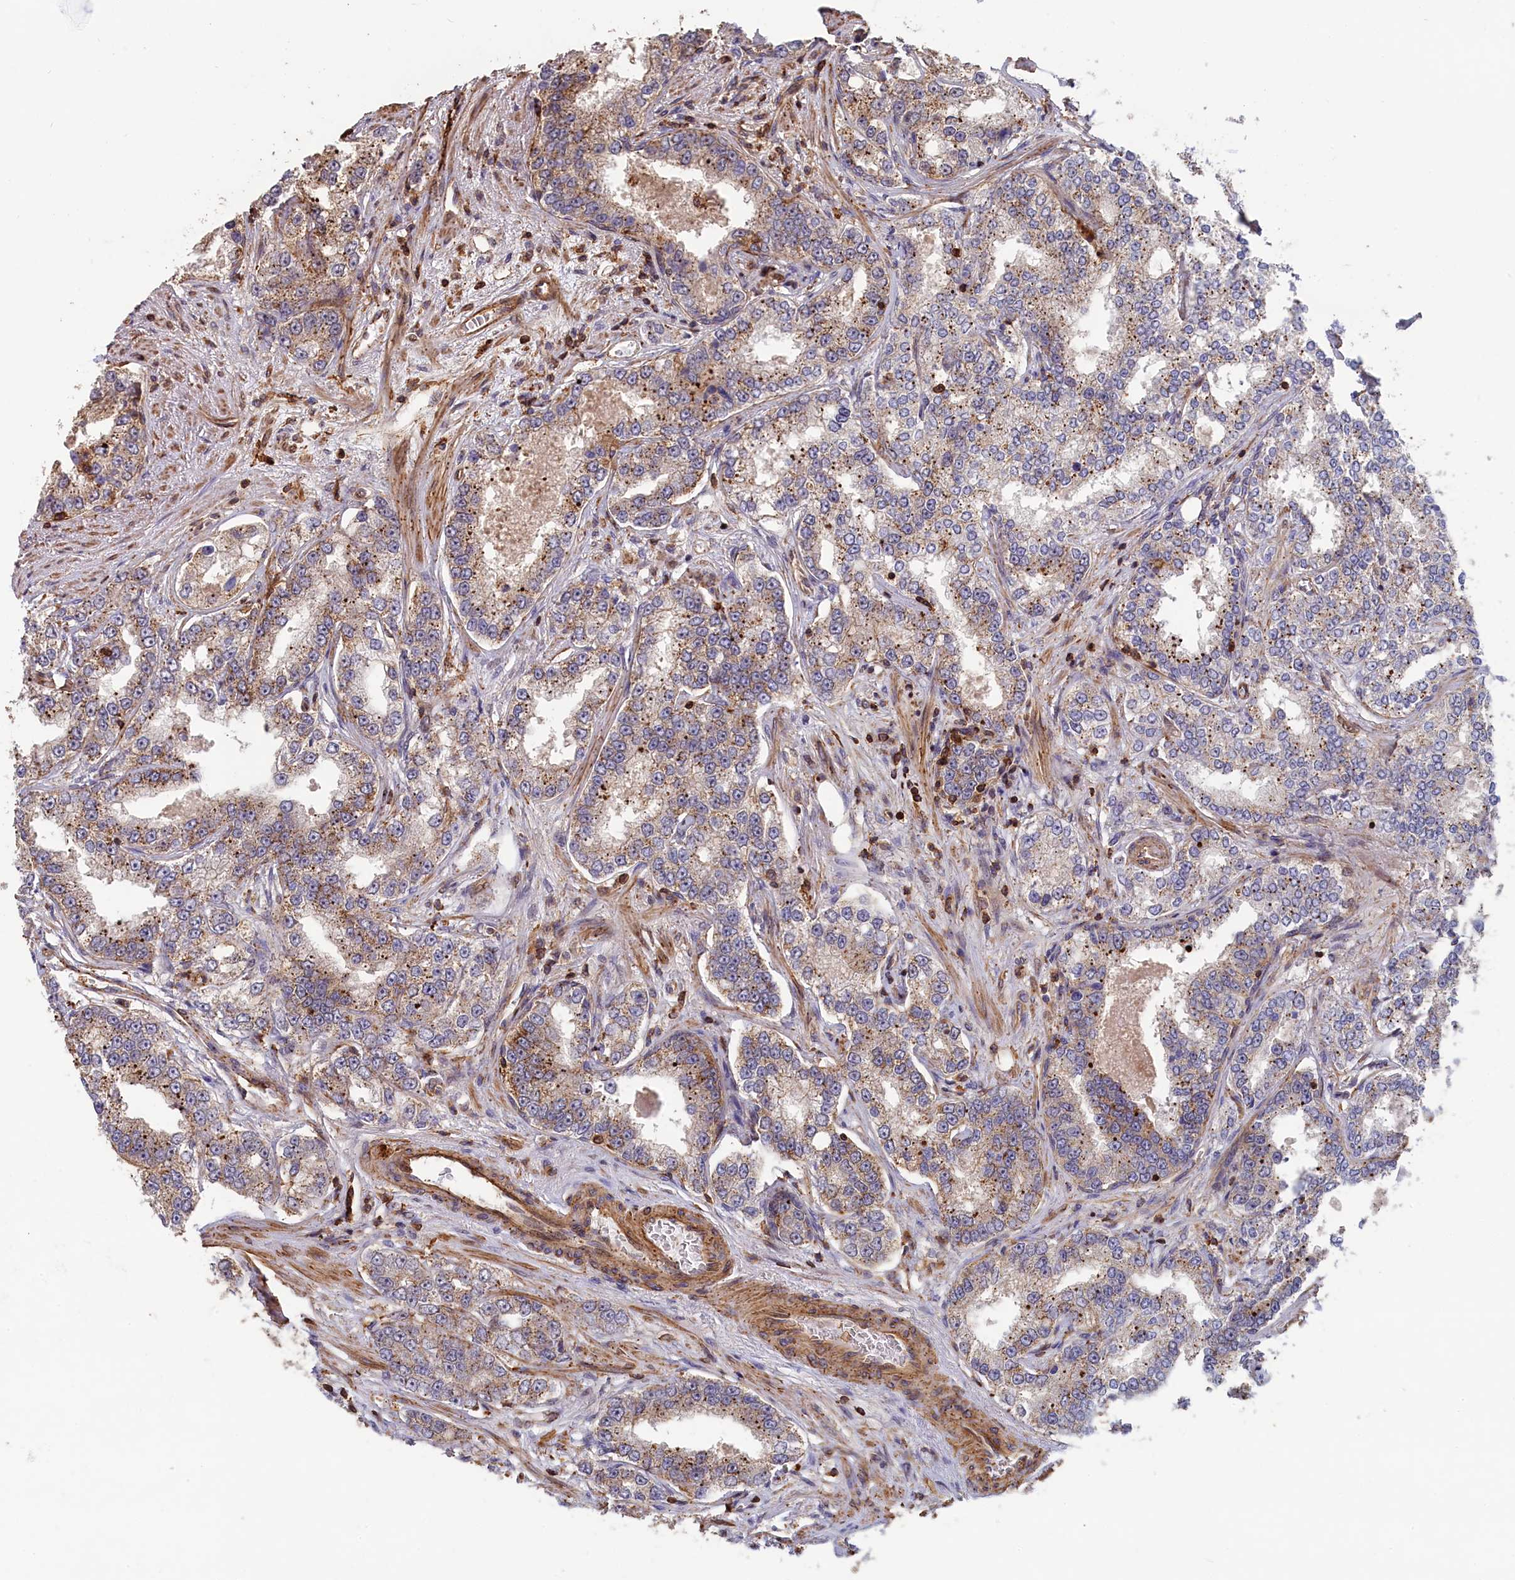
{"staining": {"intensity": "moderate", "quantity": "25%-75%", "location": "cytoplasmic/membranous"}, "tissue": "prostate cancer", "cell_type": "Tumor cells", "image_type": "cancer", "snomed": [{"axis": "morphology", "description": "Normal tissue, NOS"}, {"axis": "morphology", "description": "Adenocarcinoma, High grade"}, {"axis": "topography", "description": "Prostate"}], "caption": "DAB (3,3'-diaminobenzidine) immunohistochemical staining of human high-grade adenocarcinoma (prostate) shows moderate cytoplasmic/membranous protein expression in approximately 25%-75% of tumor cells. Nuclei are stained in blue.", "gene": "ANKRD27", "patient": {"sex": "male", "age": 83}}